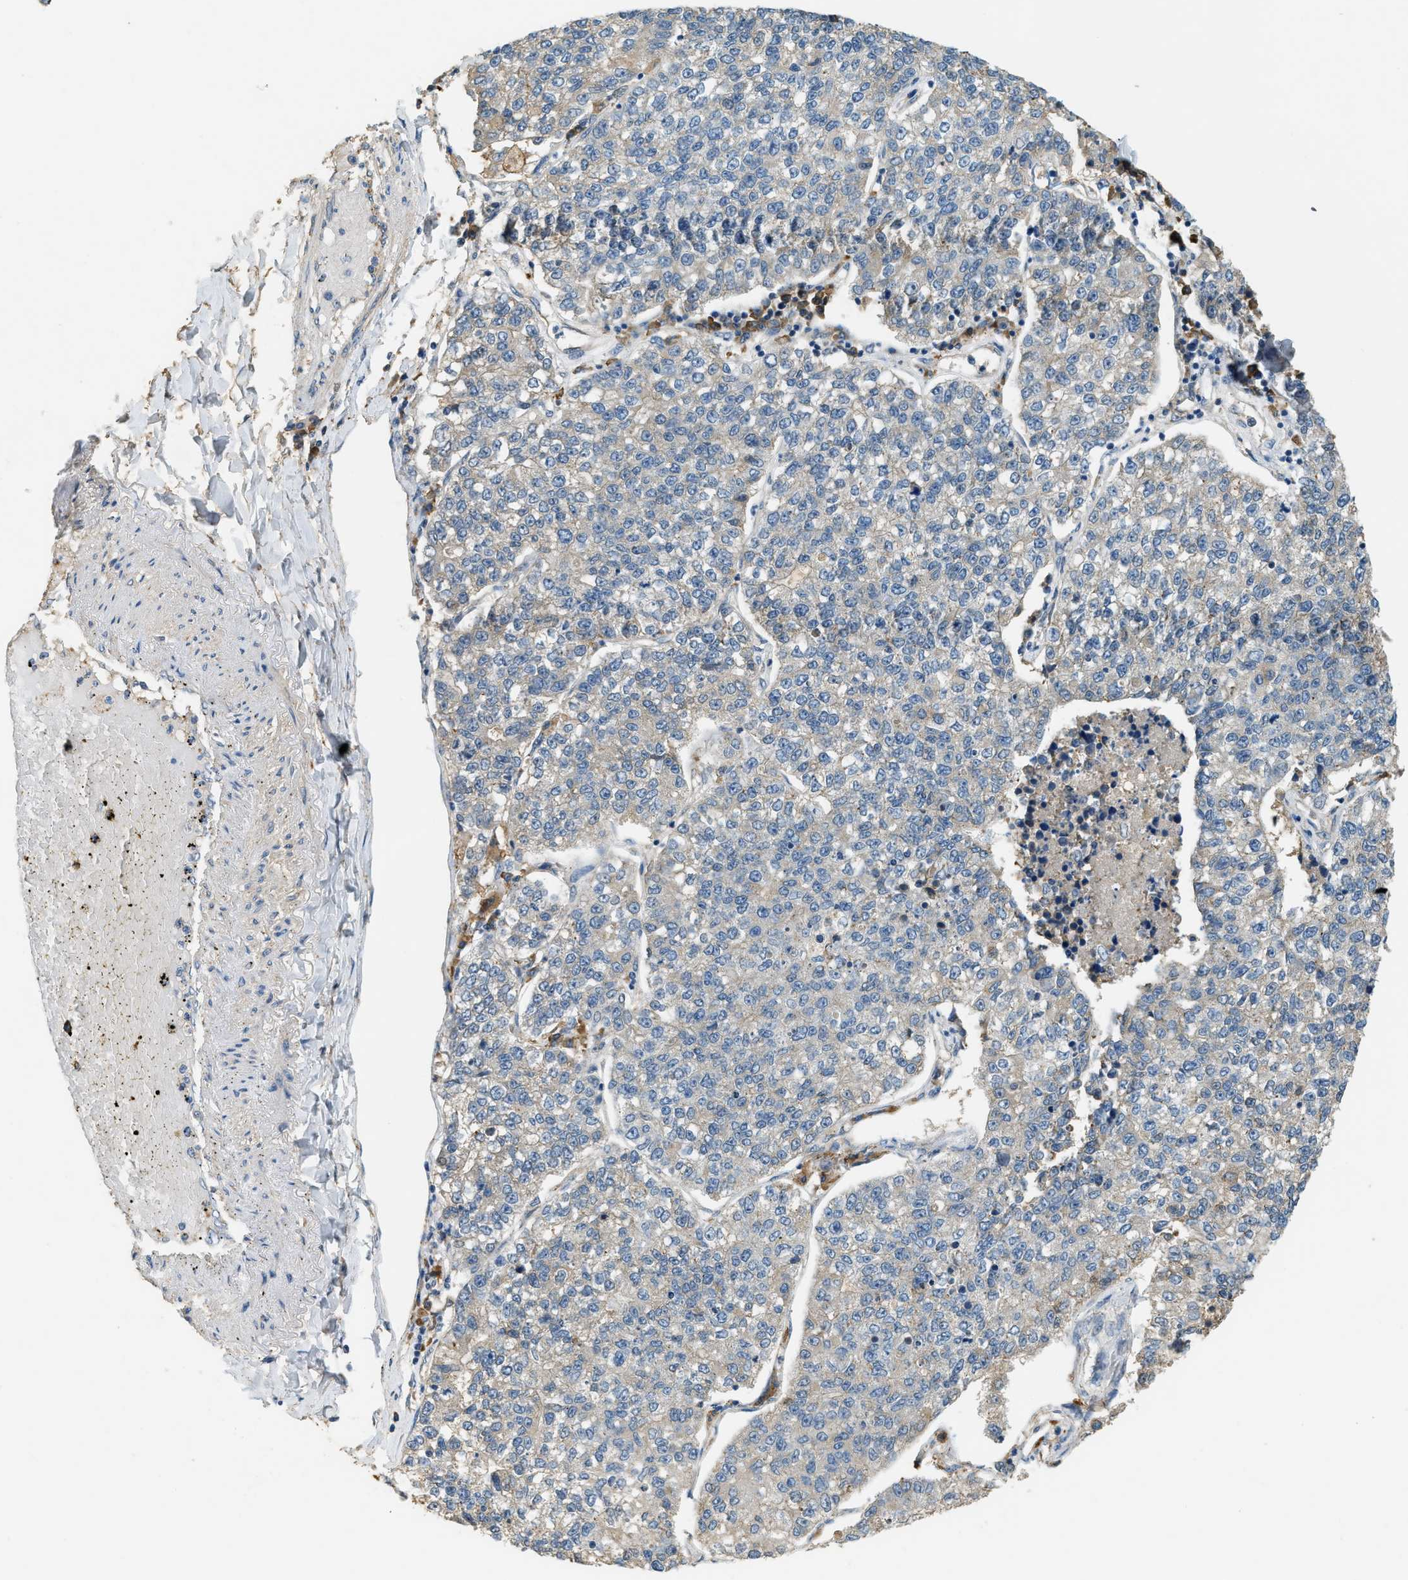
{"staining": {"intensity": "negative", "quantity": "none", "location": "none"}, "tissue": "lung cancer", "cell_type": "Tumor cells", "image_type": "cancer", "snomed": [{"axis": "morphology", "description": "Adenocarcinoma, NOS"}, {"axis": "topography", "description": "Lung"}], "caption": "Tumor cells are negative for brown protein staining in adenocarcinoma (lung). Nuclei are stained in blue.", "gene": "CFLAR", "patient": {"sex": "male", "age": 49}}